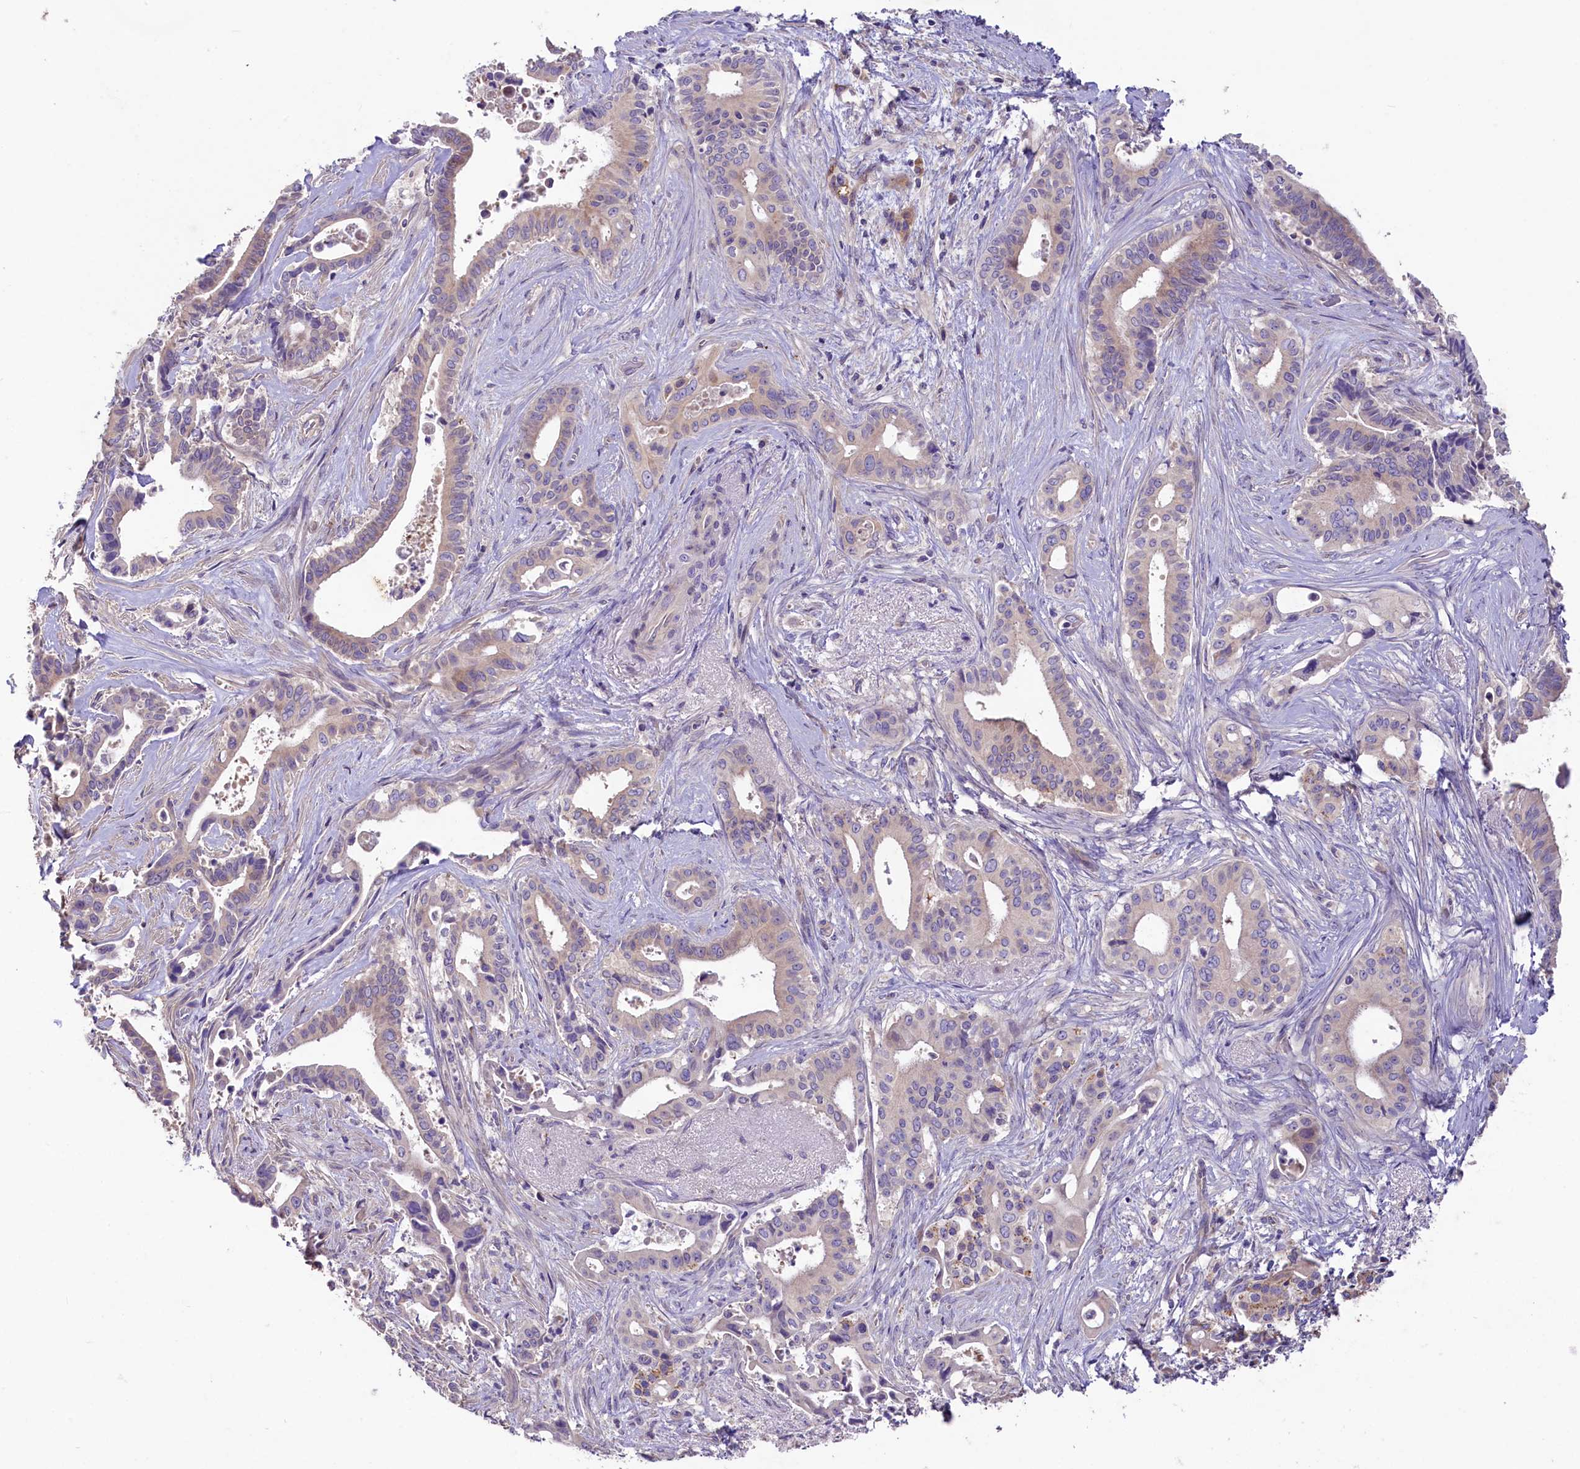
{"staining": {"intensity": "weak", "quantity": "25%-75%", "location": "cytoplasmic/membranous"}, "tissue": "pancreatic cancer", "cell_type": "Tumor cells", "image_type": "cancer", "snomed": [{"axis": "morphology", "description": "Adenocarcinoma, NOS"}, {"axis": "topography", "description": "Pancreas"}], "caption": "Pancreatic adenocarcinoma stained for a protein (brown) reveals weak cytoplasmic/membranous positive positivity in about 25%-75% of tumor cells.", "gene": "CD99L2", "patient": {"sex": "female", "age": 77}}